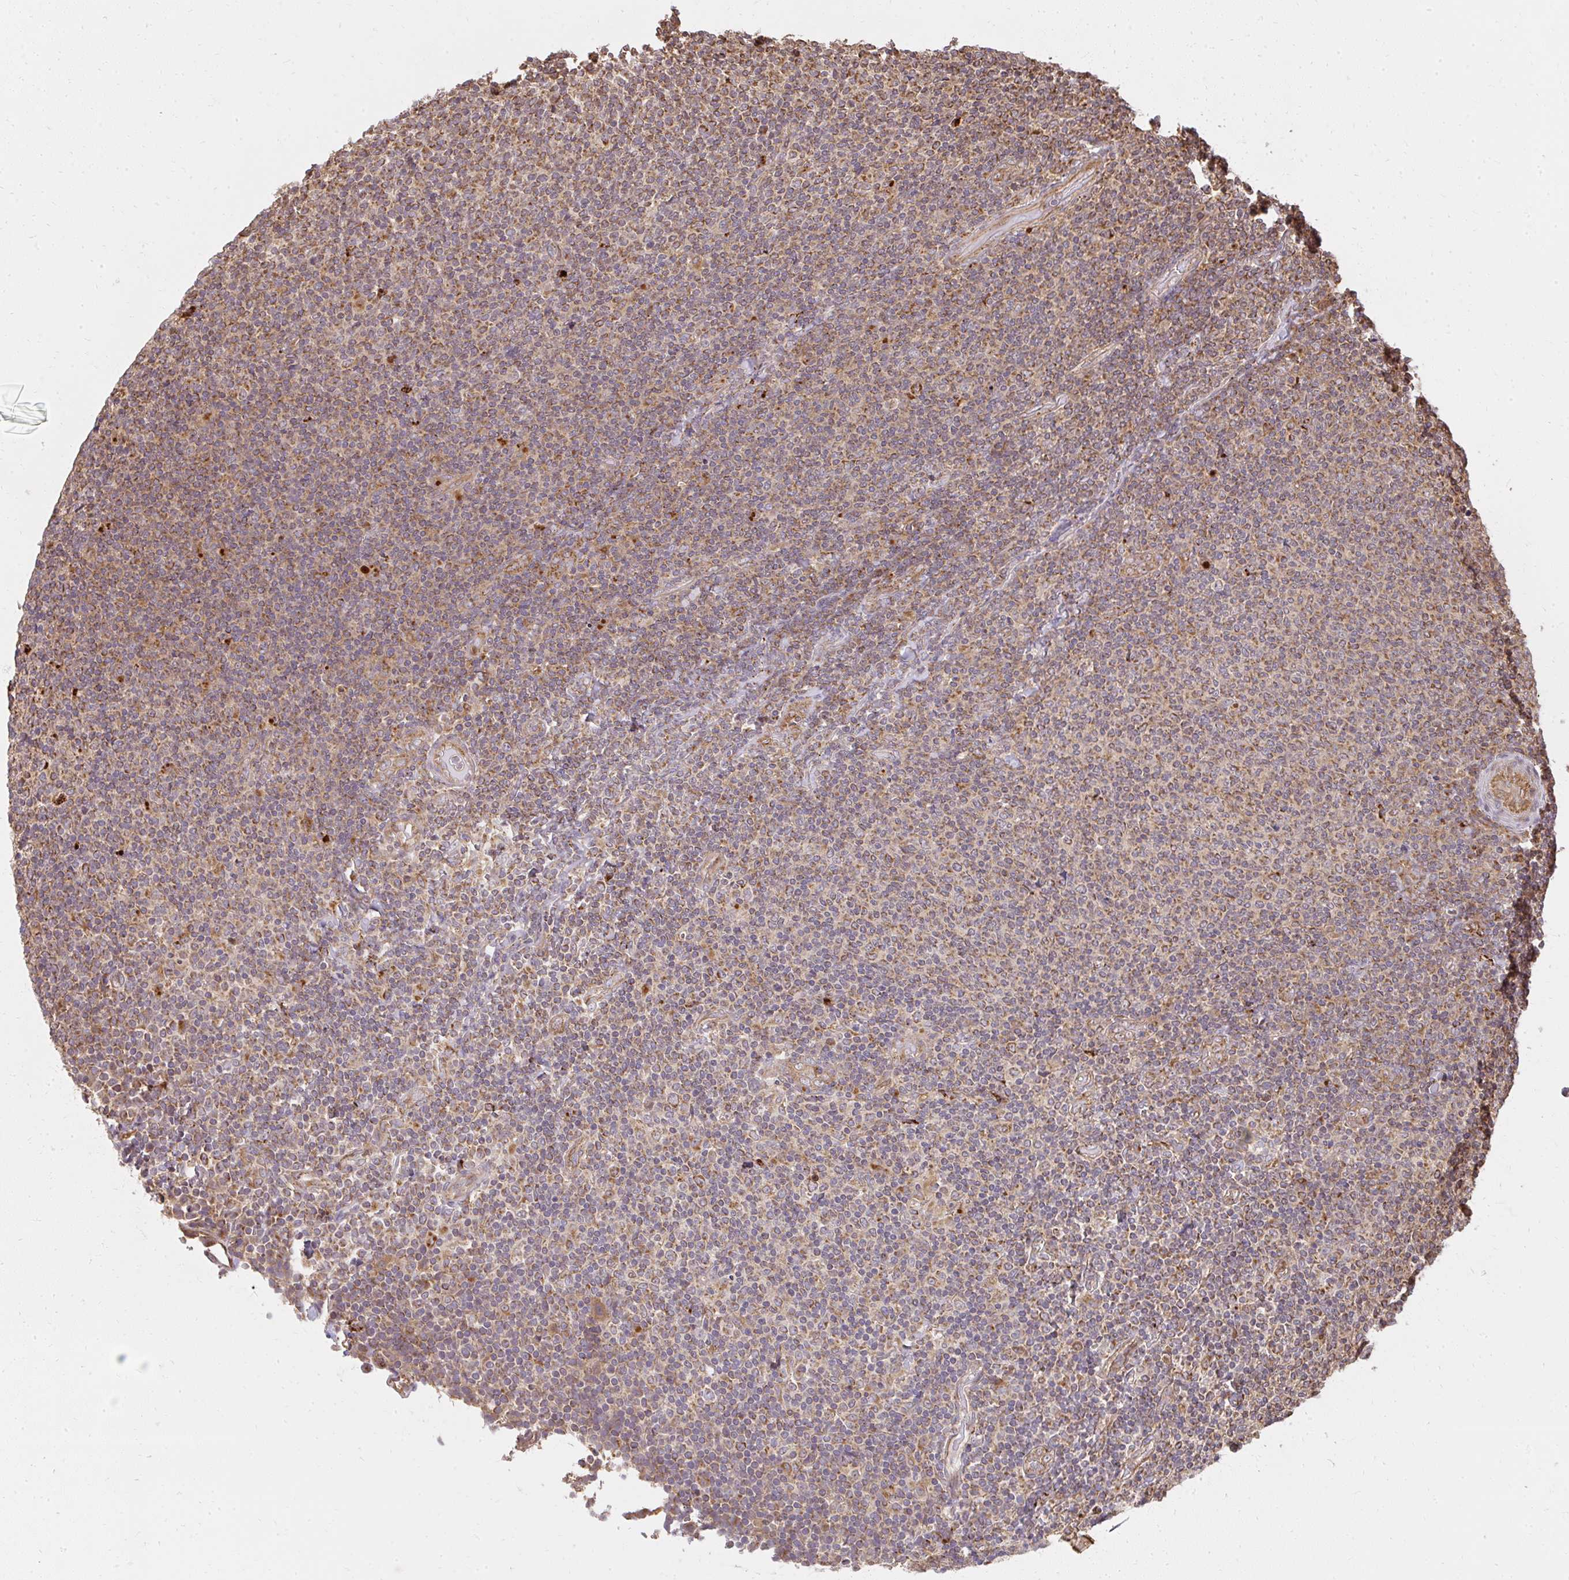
{"staining": {"intensity": "moderate", "quantity": ">75%", "location": "cytoplasmic/membranous"}, "tissue": "lymphoma", "cell_type": "Tumor cells", "image_type": "cancer", "snomed": [{"axis": "morphology", "description": "Malignant lymphoma, non-Hodgkin's type, Low grade"}, {"axis": "topography", "description": "Lymph node"}], "caption": "This is an image of immunohistochemistry (IHC) staining of low-grade malignant lymphoma, non-Hodgkin's type, which shows moderate staining in the cytoplasmic/membranous of tumor cells.", "gene": "GNS", "patient": {"sex": "male", "age": 52}}